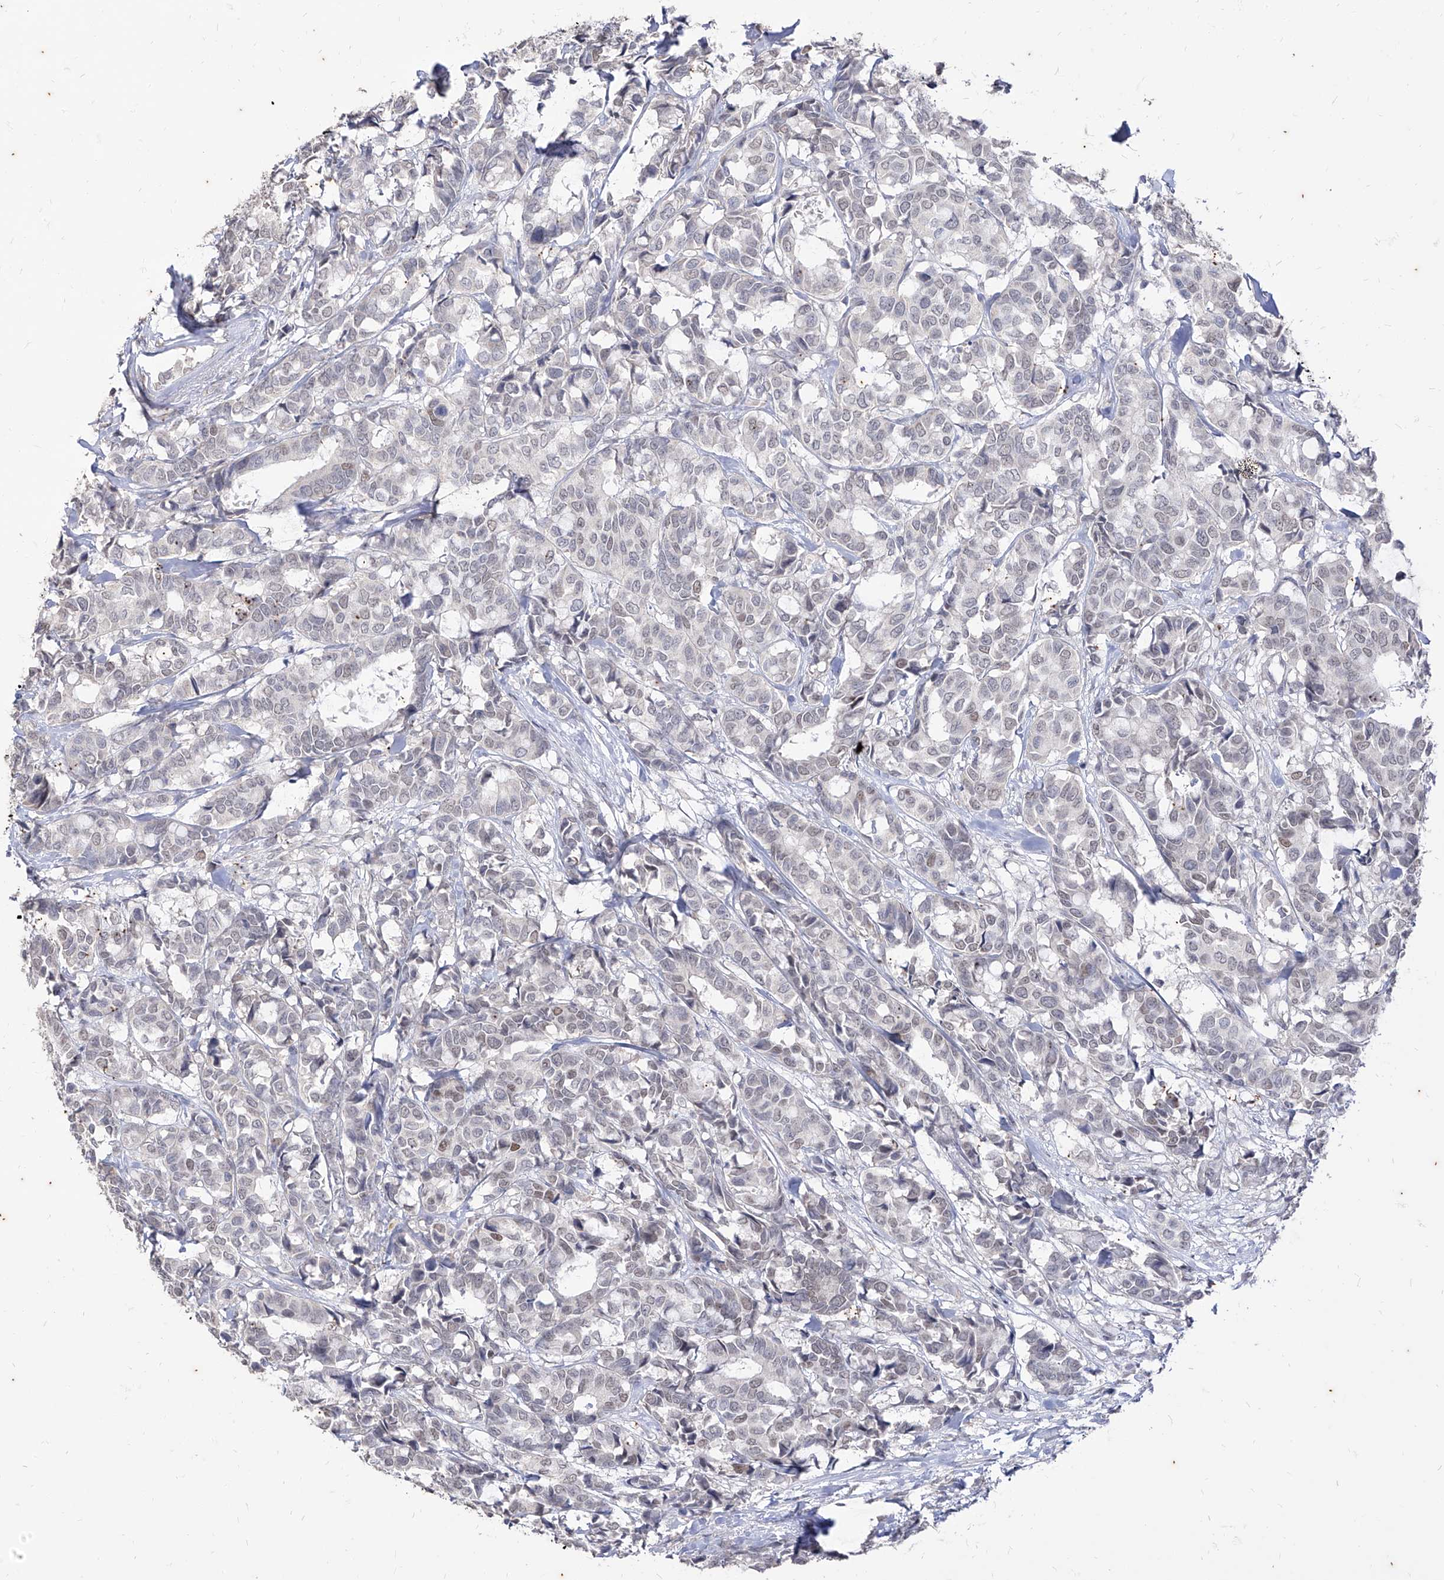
{"staining": {"intensity": "negative", "quantity": "none", "location": "none"}, "tissue": "breast cancer", "cell_type": "Tumor cells", "image_type": "cancer", "snomed": [{"axis": "morphology", "description": "Duct carcinoma"}, {"axis": "topography", "description": "Breast"}], "caption": "Tumor cells are negative for brown protein staining in breast intraductal carcinoma.", "gene": "PHF20L1", "patient": {"sex": "female", "age": 87}}